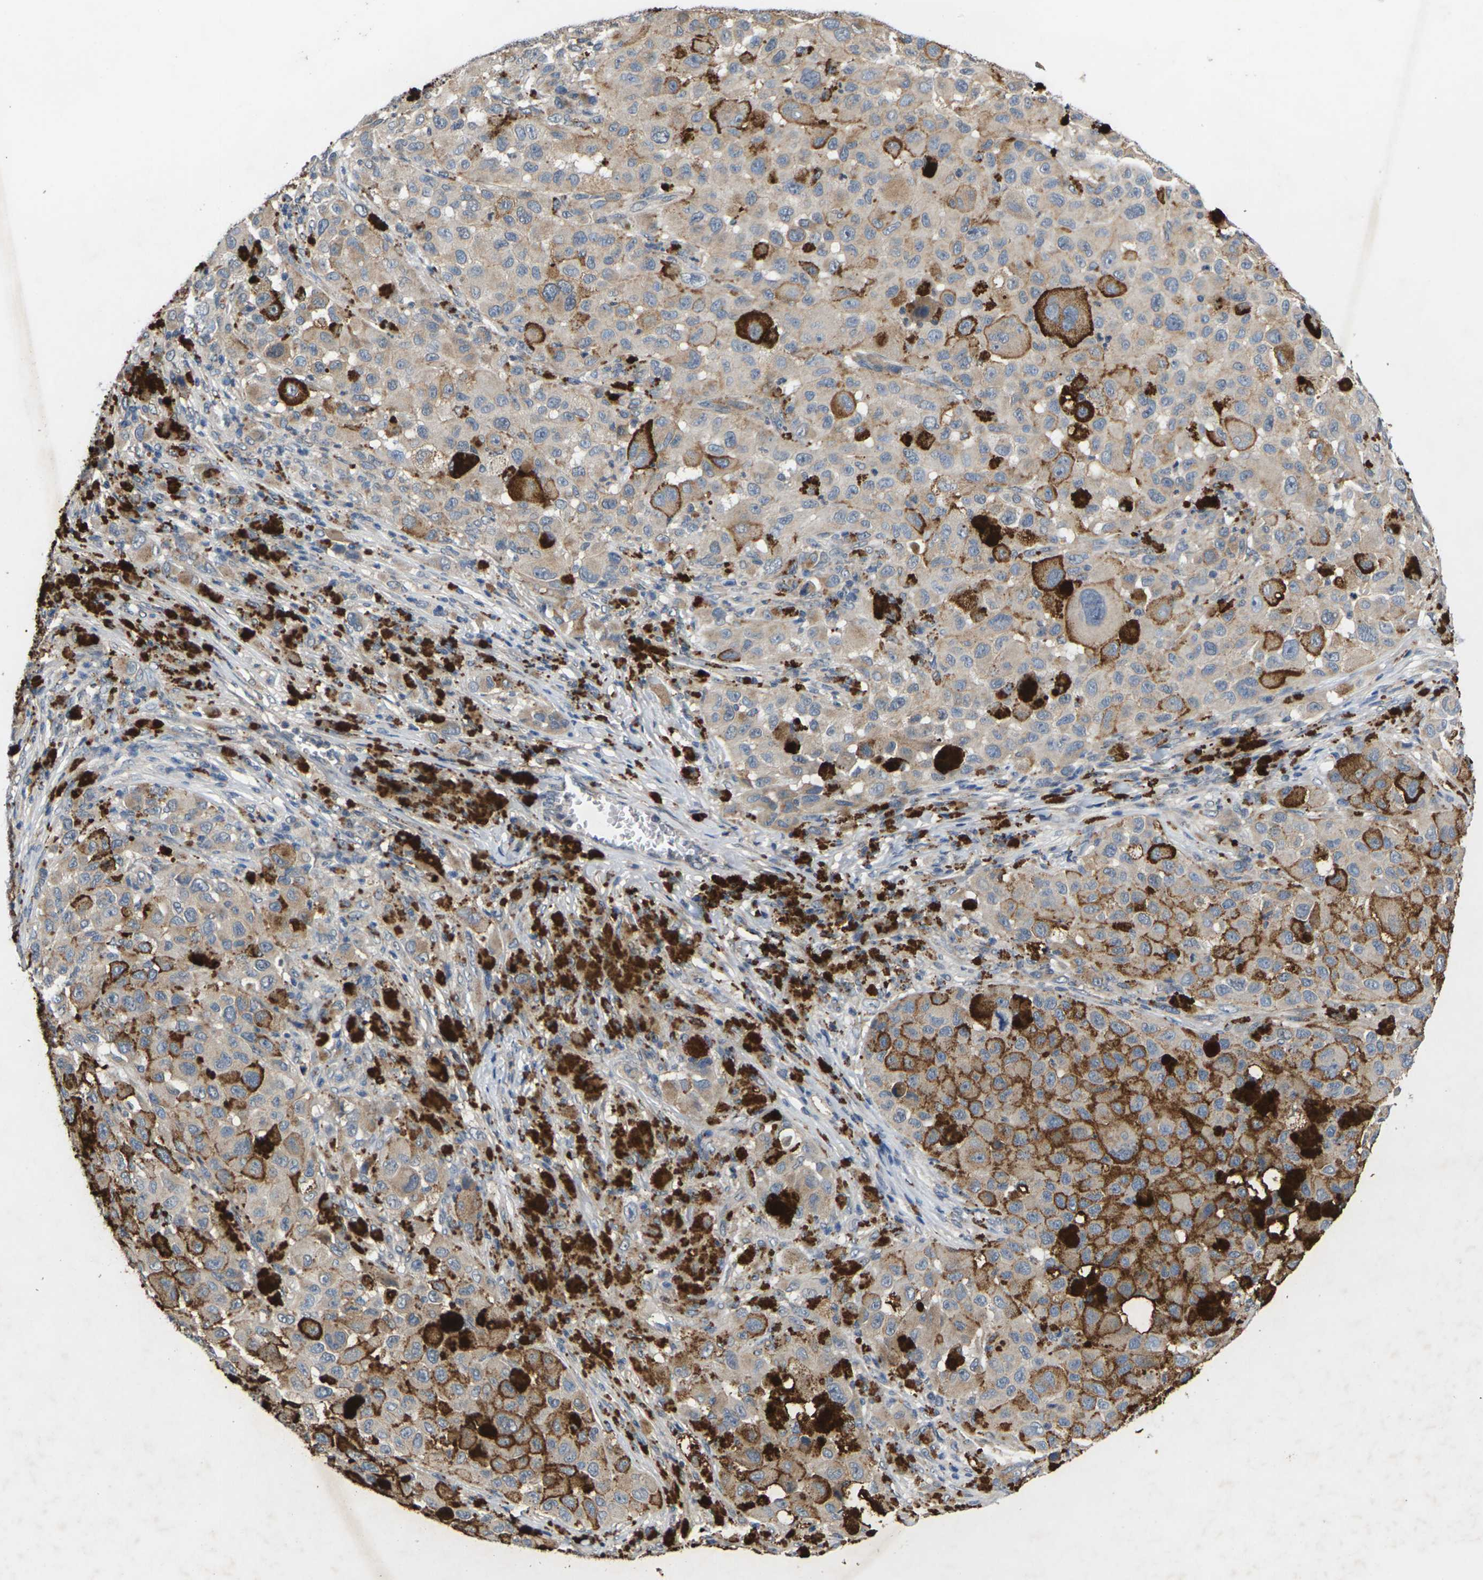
{"staining": {"intensity": "weak", "quantity": "<25%", "location": "cytoplasmic/membranous"}, "tissue": "melanoma", "cell_type": "Tumor cells", "image_type": "cancer", "snomed": [{"axis": "morphology", "description": "Malignant melanoma, NOS"}, {"axis": "topography", "description": "Skin"}], "caption": "Immunohistochemistry (IHC) photomicrograph of neoplastic tissue: malignant melanoma stained with DAB (3,3'-diaminobenzidine) reveals no significant protein positivity in tumor cells.", "gene": "SLC2A2", "patient": {"sex": "male", "age": 96}}